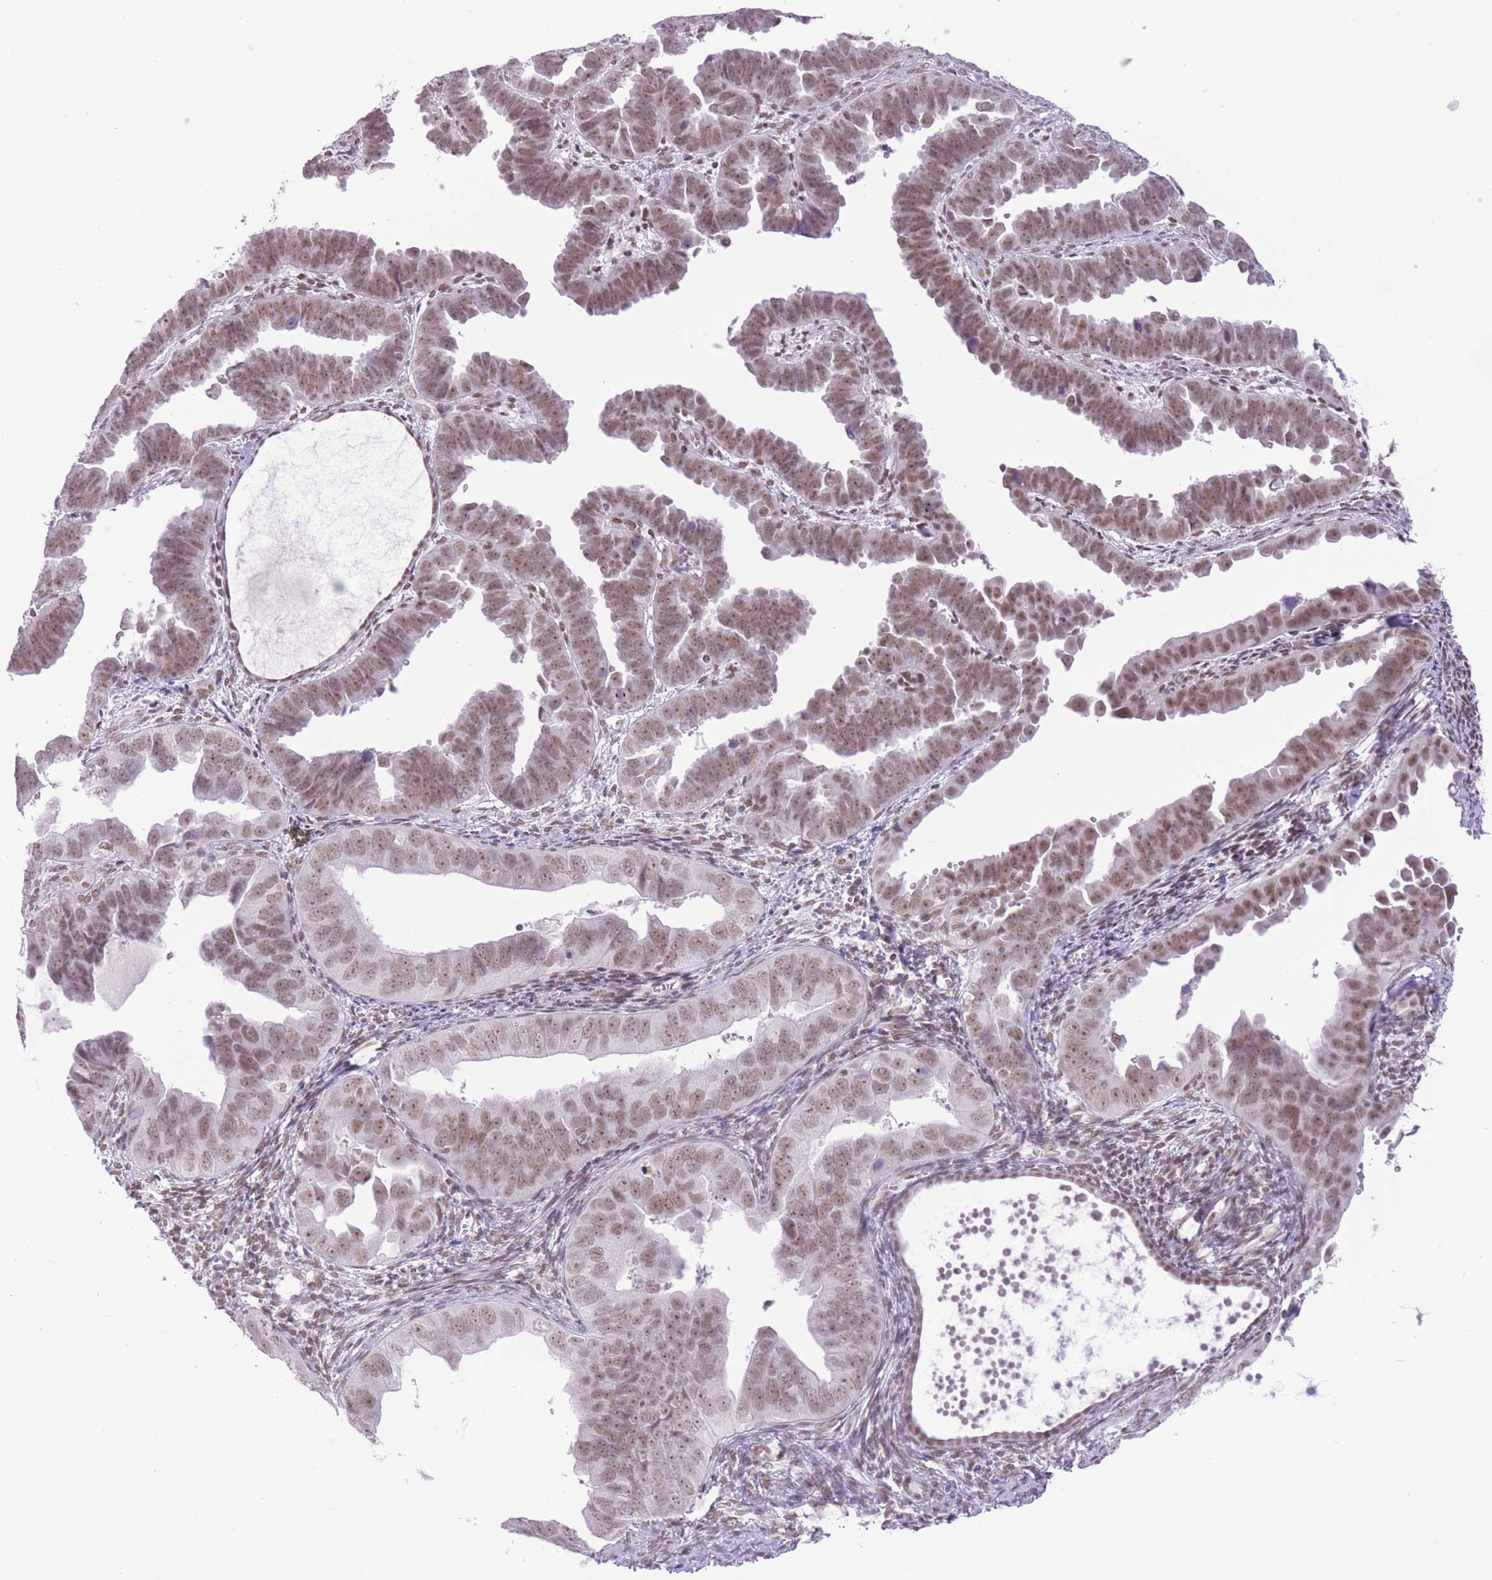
{"staining": {"intensity": "moderate", "quantity": ">75%", "location": "nuclear"}, "tissue": "endometrial cancer", "cell_type": "Tumor cells", "image_type": "cancer", "snomed": [{"axis": "morphology", "description": "Adenocarcinoma, NOS"}, {"axis": "topography", "description": "Endometrium"}], "caption": "Protein staining shows moderate nuclear expression in approximately >75% of tumor cells in endometrial cancer. (Brightfield microscopy of DAB IHC at high magnification).", "gene": "ZBED5", "patient": {"sex": "female", "age": 75}}